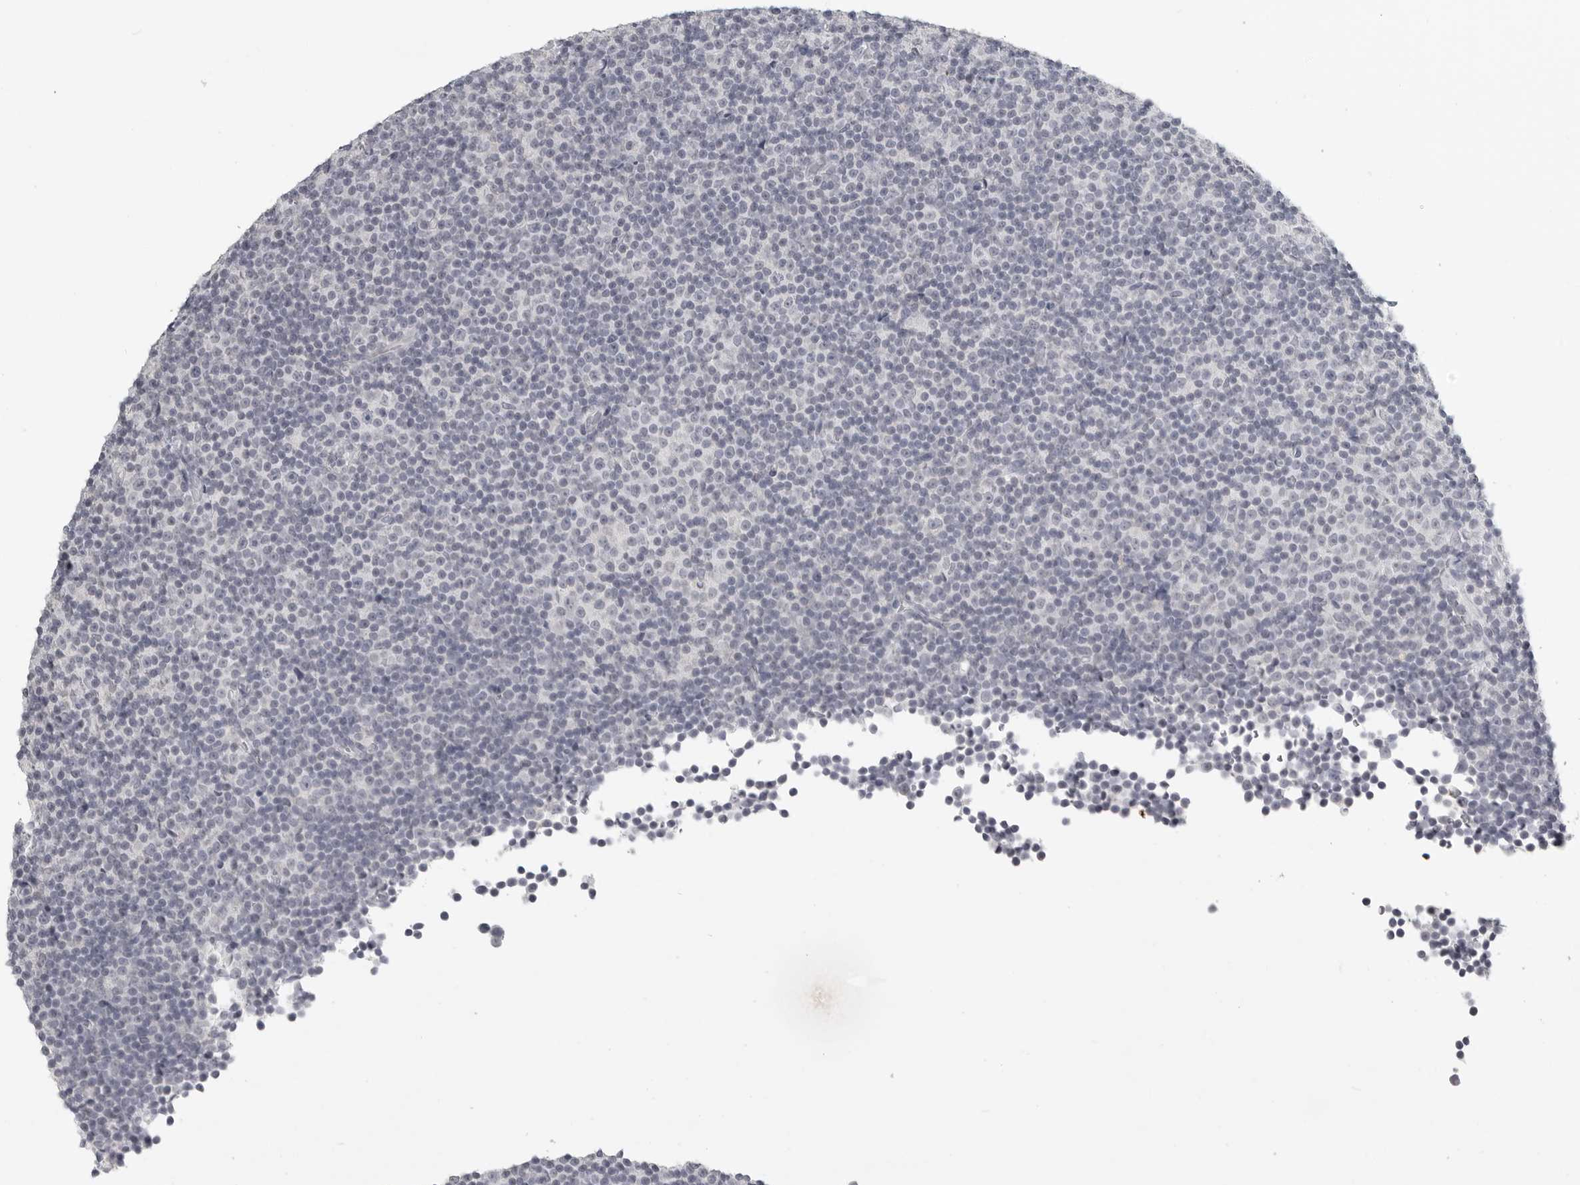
{"staining": {"intensity": "negative", "quantity": "none", "location": "none"}, "tissue": "lymphoma", "cell_type": "Tumor cells", "image_type": "cancer", "snomed": [{"axis": "morphology", "description": "Malignant lymphoma, non-Hodgkin's type, Low grade"}, {"axis": "topography", "description": "Lymph node"}], "caption": "A high-resolution image shows IHC staining of lymphoma, which displays no significant expression in tumor cells. (Immunohistochemistry (ihc), brightfield microscopy, high magnification).", "gene": "BPIFA1", "patient": {"sex": "female", "age": 67}}